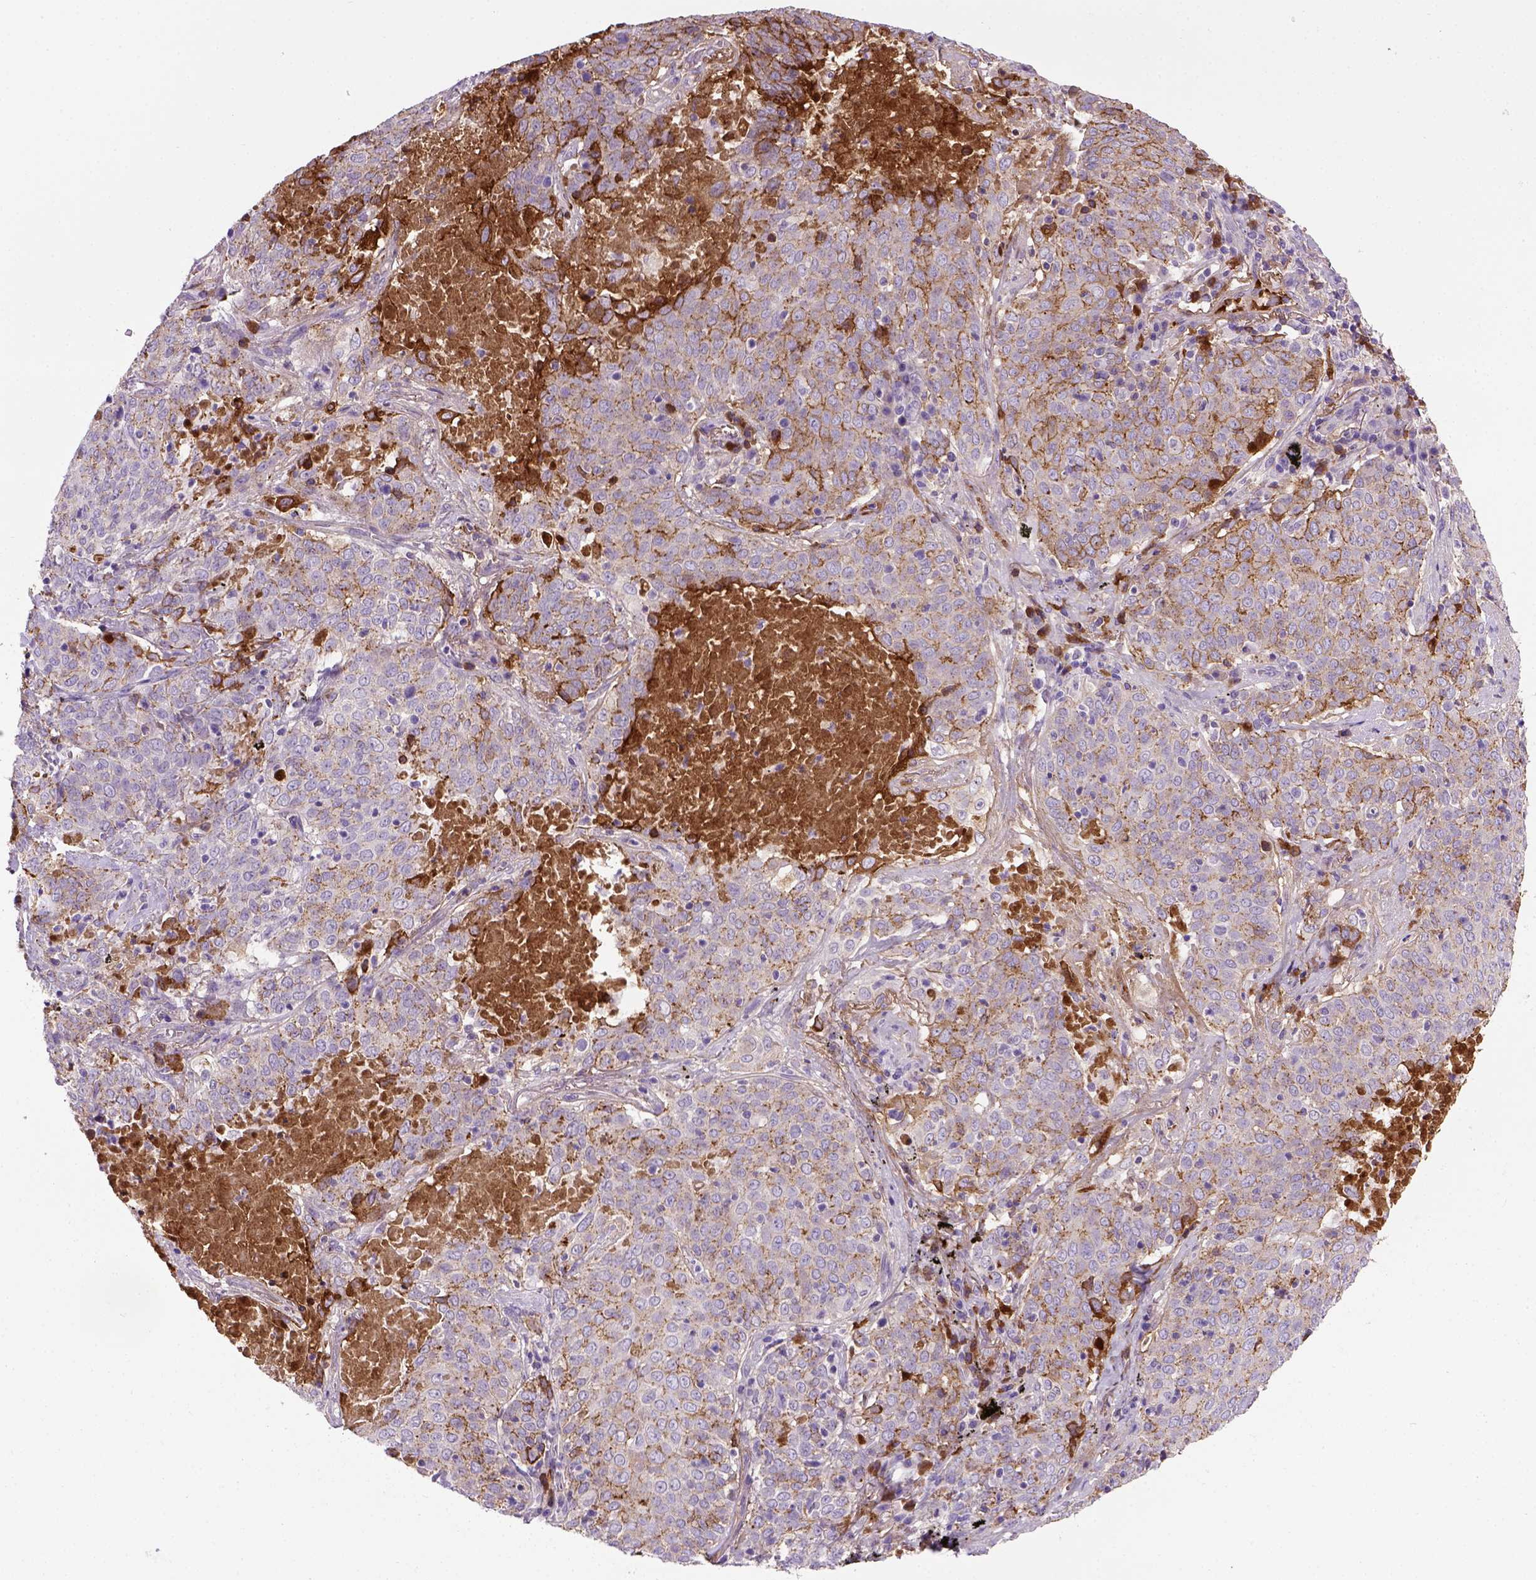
{"staining": {"intensity": "moderate", "quantity": ">75%", "location": "cytoplasmic/membranous"}, "tissue": "lung cancer", "cell_type": "Tumor cells", "image_type": "cancer", "snomed": [{"axis": "morphology", "description": "Squamous cell carcinoma, NOS"}, {"axis": "topography", "description": "Lung"}], "caption": "Lung cancer stained with DAB (3,3'-diaminobenzidine) immunohistochemistry (IHC) displays medium levels of moderate cytoplasmic/membranous expression in about >75% of tumor cells.", "gene": "CDH1", "patient": {"sex": "male", "age": 82}}